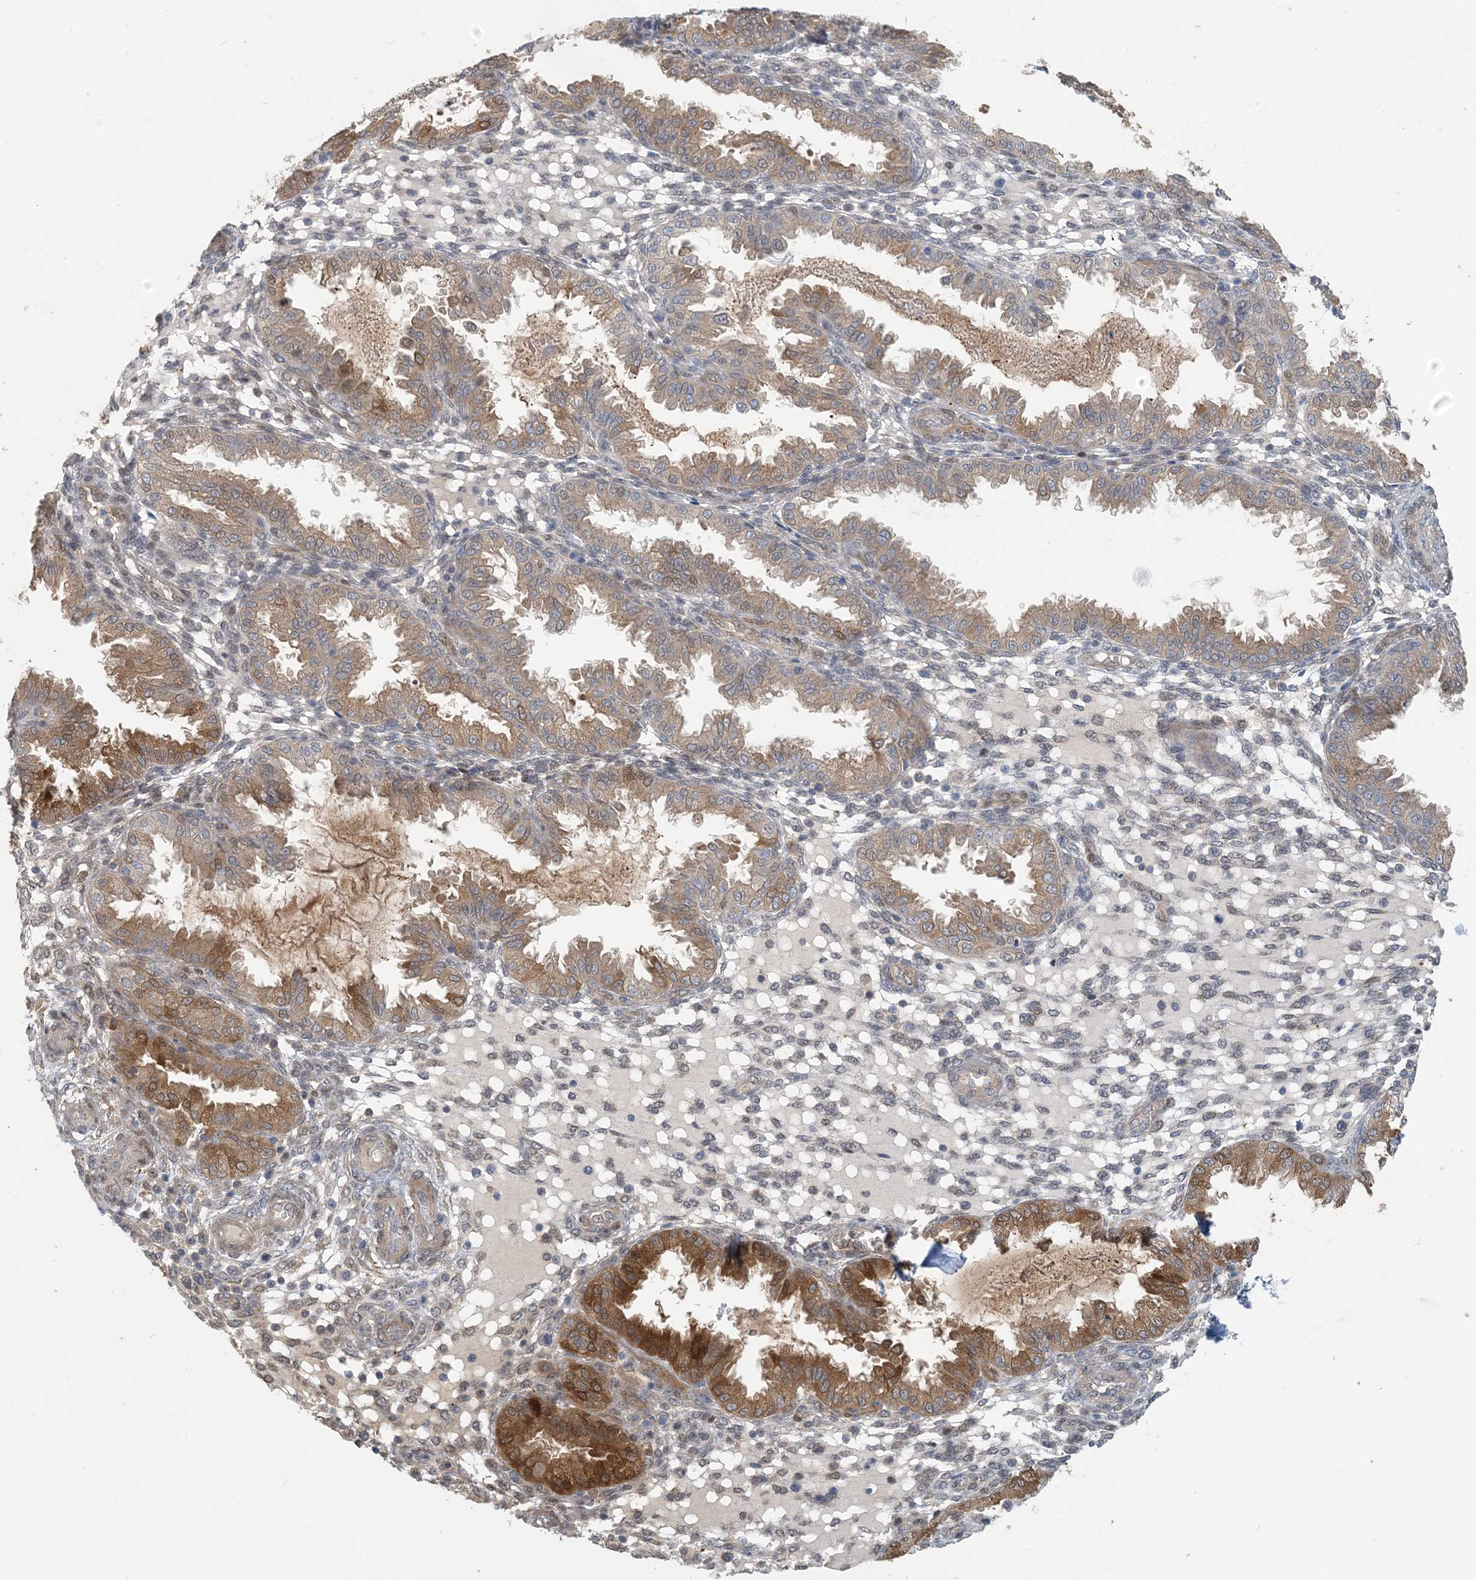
{"staining": {"intensity": "weak", "quantity": "25%-75%", "location": "cytoplasmic/membranous"}, "tissue": "endometrium", "cell_type": "Cells in endometrial stroma", "image_type": "normal", "snomed": [{"axis": "morphology", "description": "Normal tissue, NOS"}, {"axis": "topography", "description": "Endometrium"}], "caption": "Immunohistochemical staining of unremarkable endometrium reveals 25%-75% levels of weak cytoplasmic/membranous protein positivity in approximately 25%-75% of cells in endometrial stroma.", "gene": "ZC3H12A", "patient": {"sex": "female", "age": 33}}